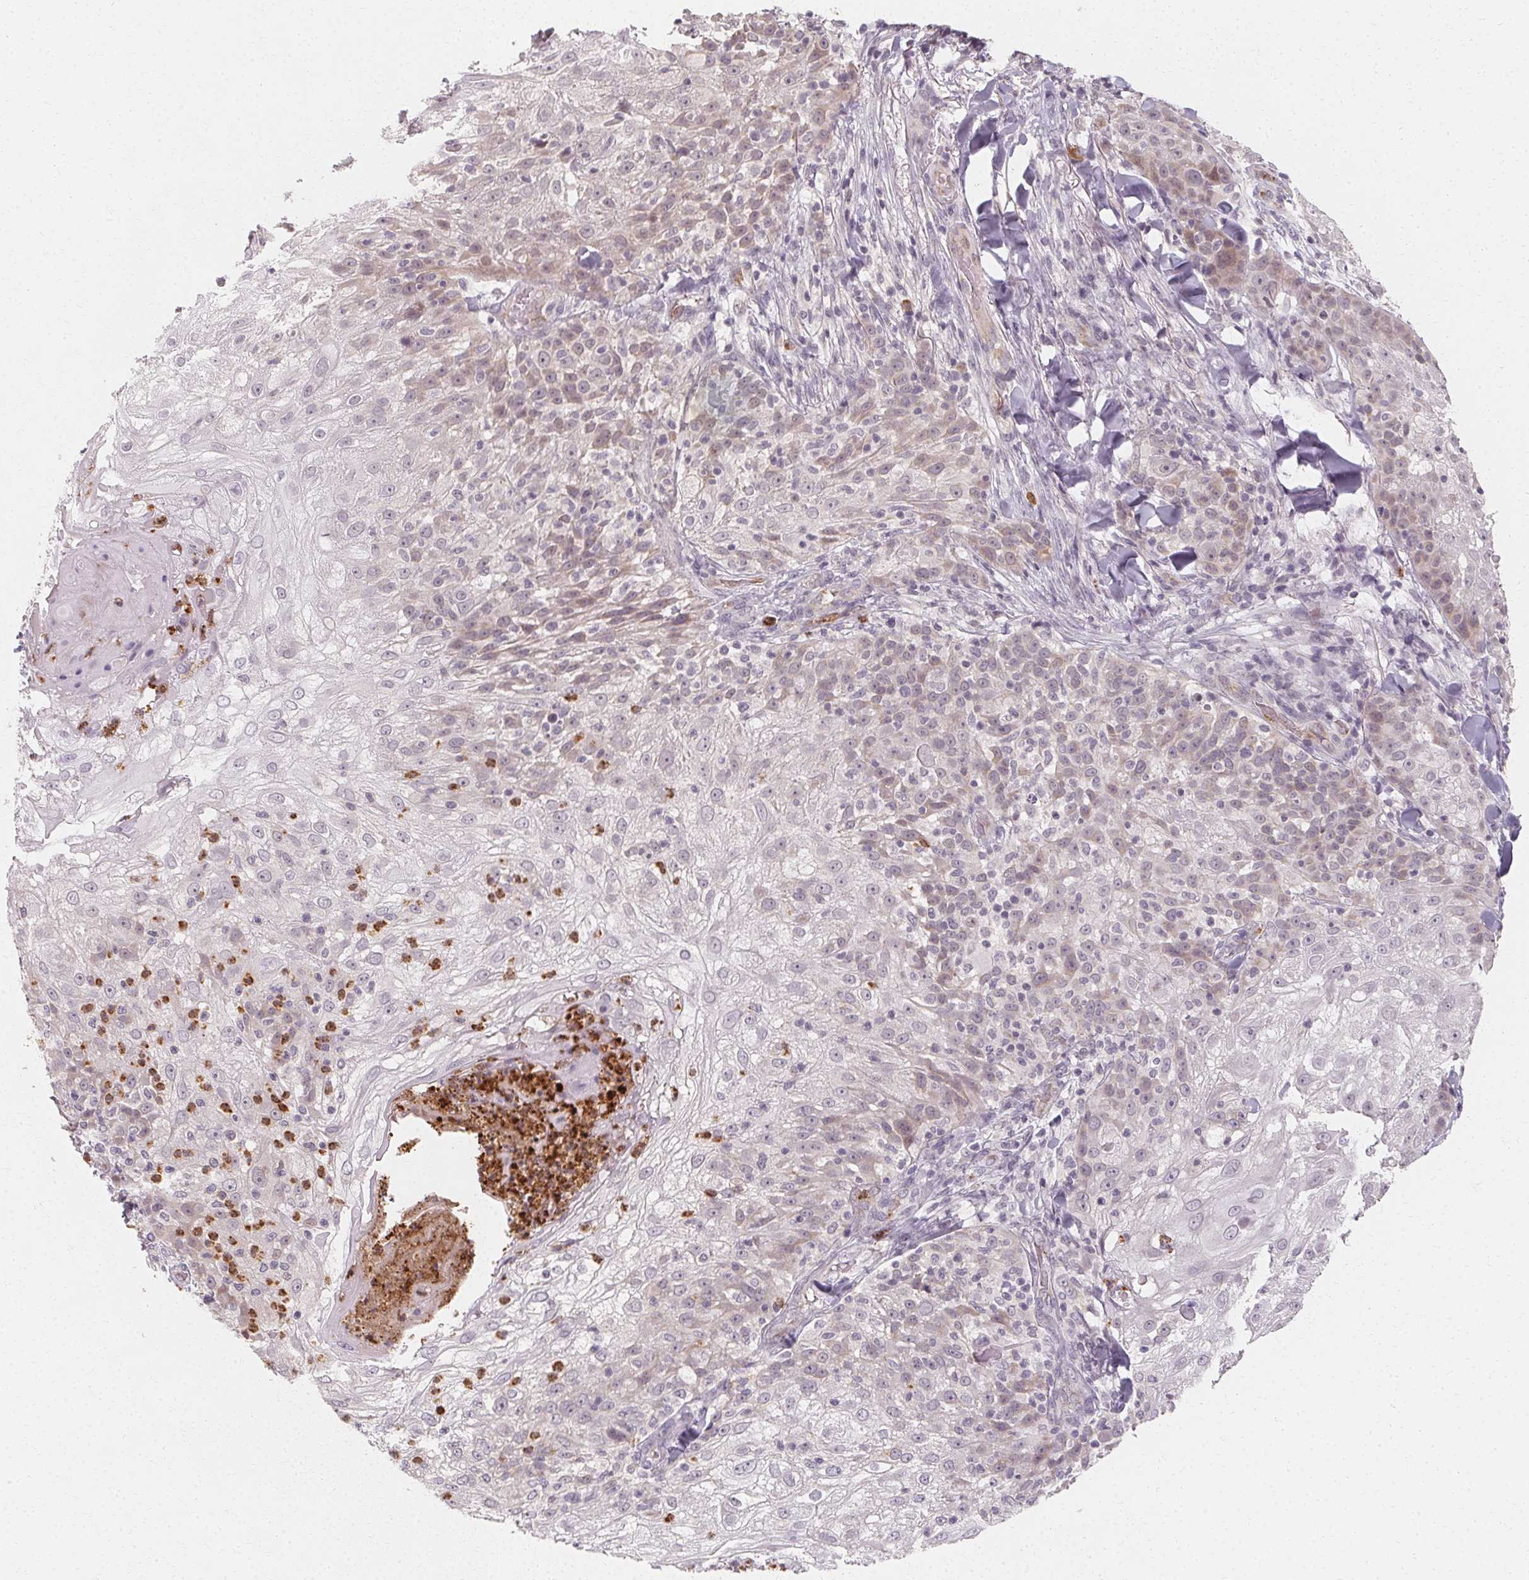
{"staining": {"intensity": "weak", "quantity": "<25%", "location": "cytoplasmic/membranous"}, "tissue": "skin cancer", "cell_type": "Tumor cells", "image_type": "cancer", "snomed": [{"axis": "morphology", "description": "Normal tissue, NOS"}, {"axis": "morphology", "description": "Squamous cell carcinoma, NOS"}, {"axis": "topography", "description": "Skin"}], "caption": "DAB immunohistochemical staining of human skin squamous cell carcinoma displays no significant expression in tumor cells. (Immunohistochemistry, brightfield microscopy, high magnification).", "gene": "CLCNKB", "patient": {"sex": "female", "age": 83}}